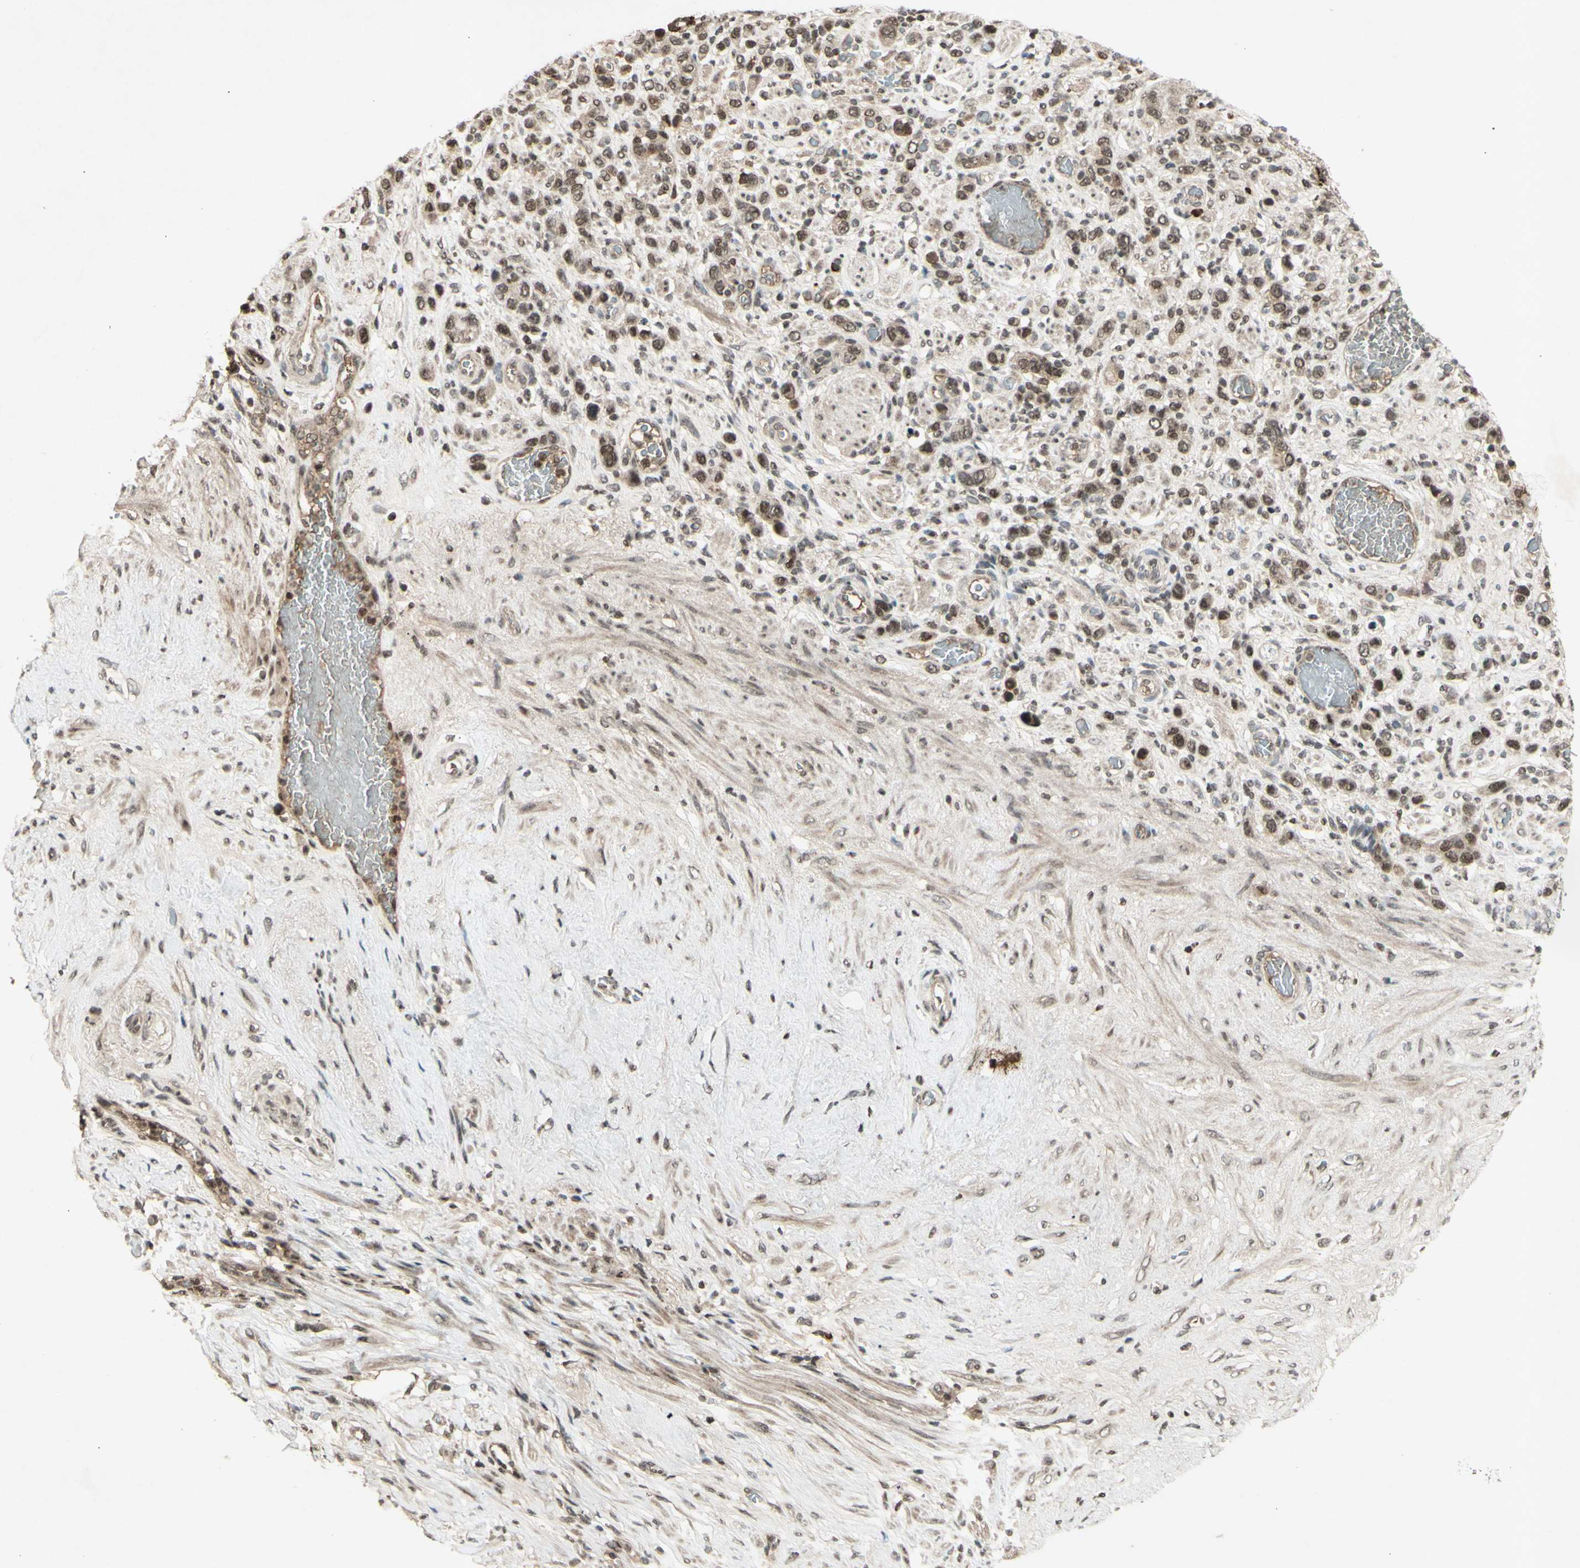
{"staining": {"intensity": "moderate", "quantity": ">75%", "location": "nuclear"}, "tissue": "stomach cancer", "cell_type": "Tumor cells", "image_type": "cancer", "snomed": [{"axis": "morphology", "description": "Adenocarcinoma, NOS"}, {"axis": "morphology", "description": "Adenocarcinoma, High grade"}, {"axis": "topography", "description": "Stomach, upper"}, {"axis": "topography", "description": "Stomach, lower"}], "caption": "High-magnification brightfield microscopy of stomach cancer (adenocarcinoma) stained with DAB (3,3'-diaminobenzidine) (brown) and counterstained with hematoxylin (blue). tumor cells exhibit moderate nuclear positivity is seen in approximately>75% of cells.", "gene": "SNW1", "patient": {"sex": "female", "age": 65}}